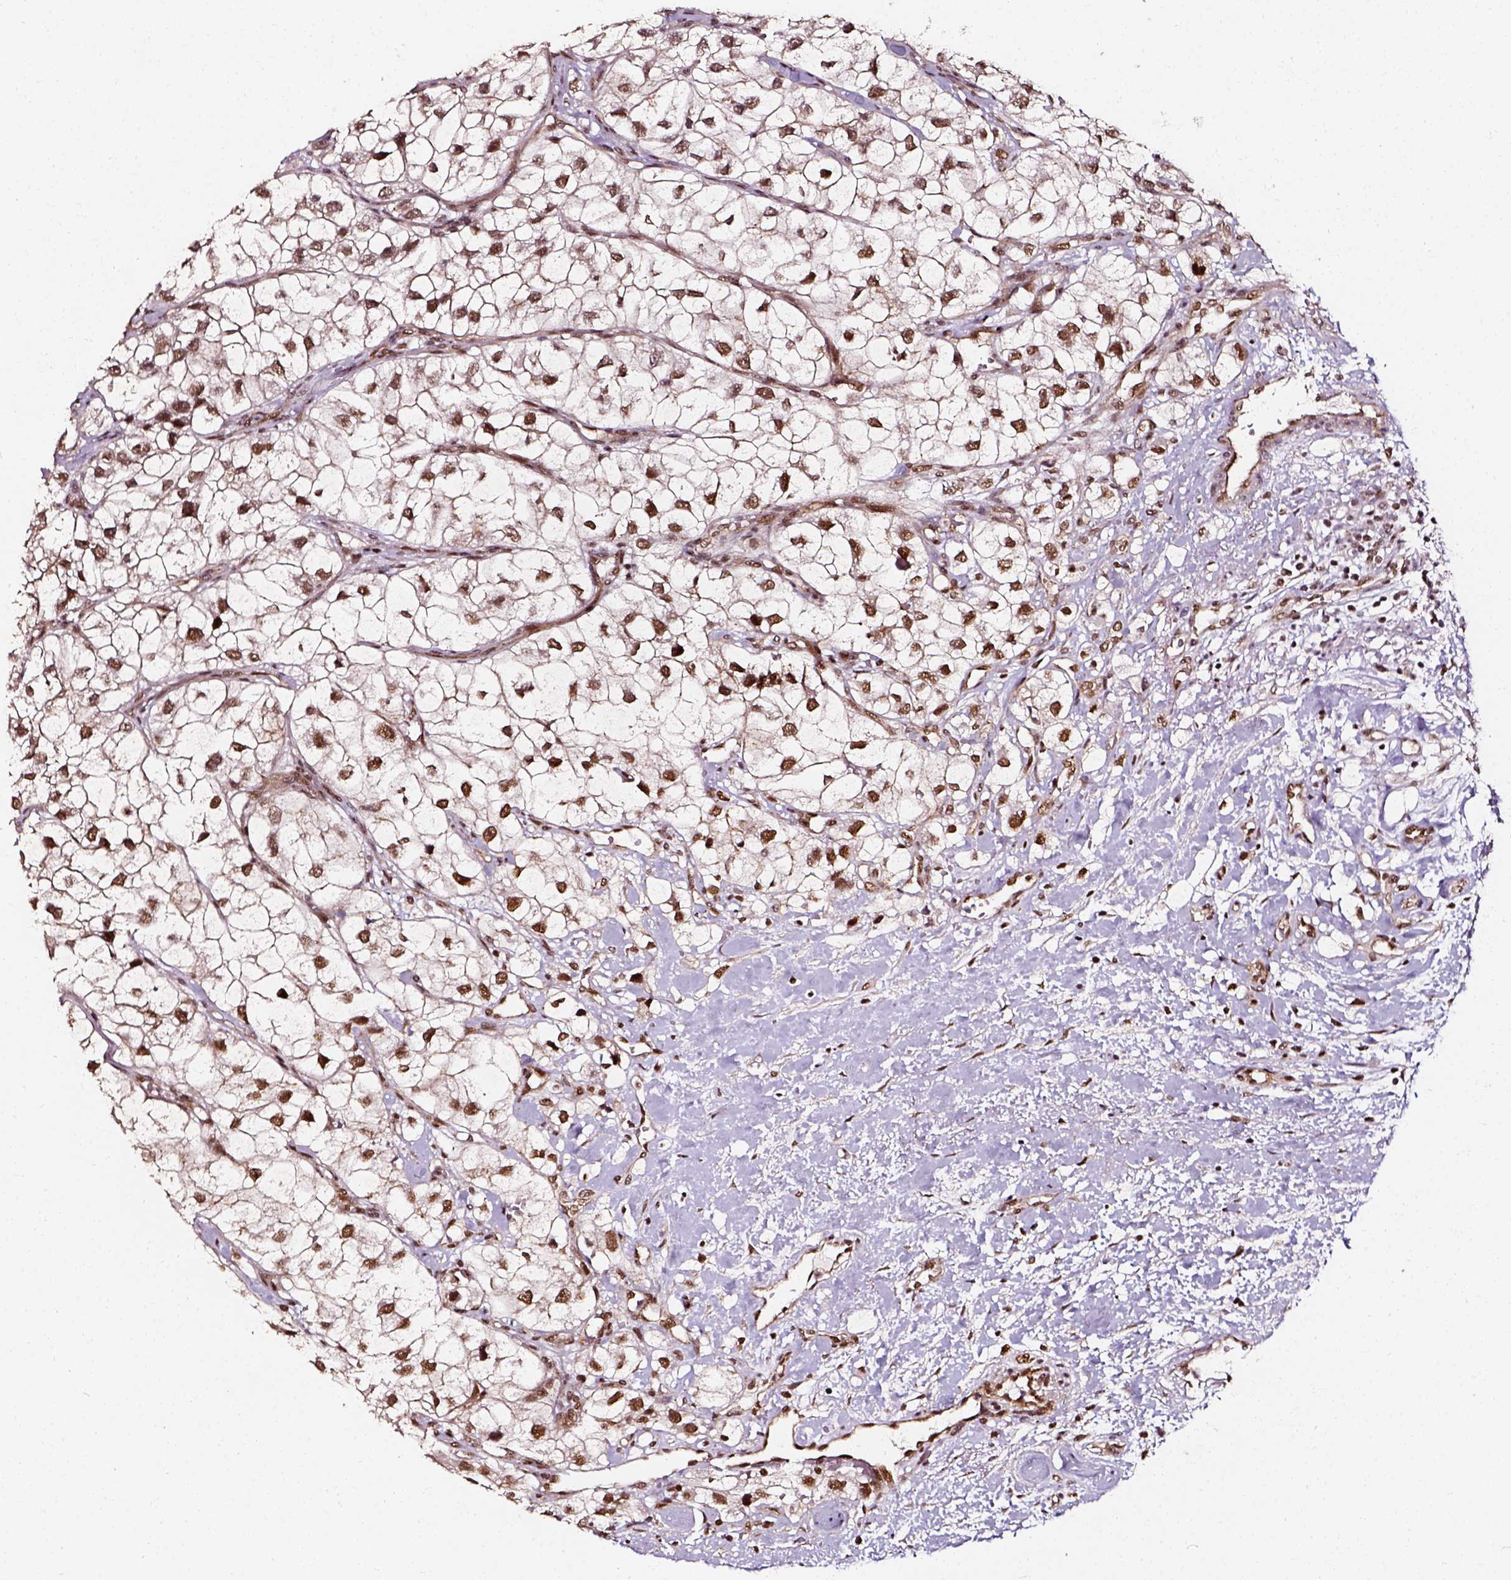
{"staining": {"intensity": "moderate", "quantity": ">75%", "location": "nuclear"}, "tissue": "renal cancer", "cell_type": "Tumor cells", "image_type": "cancer", "snomed": [{"axis": "morphology", "description": "Adenocarcinoma, NOS"}, {"axis": "topography", "description": "Kidney"}], "caption": "About >75% of tumor cells in renal cancer (adenocarcinoma) reveal moderate nuclear protein expression as visualized by brown immunohistochemical staining.", "gene": "NACC1", "patient": {"sex": "male", "age": 59}}